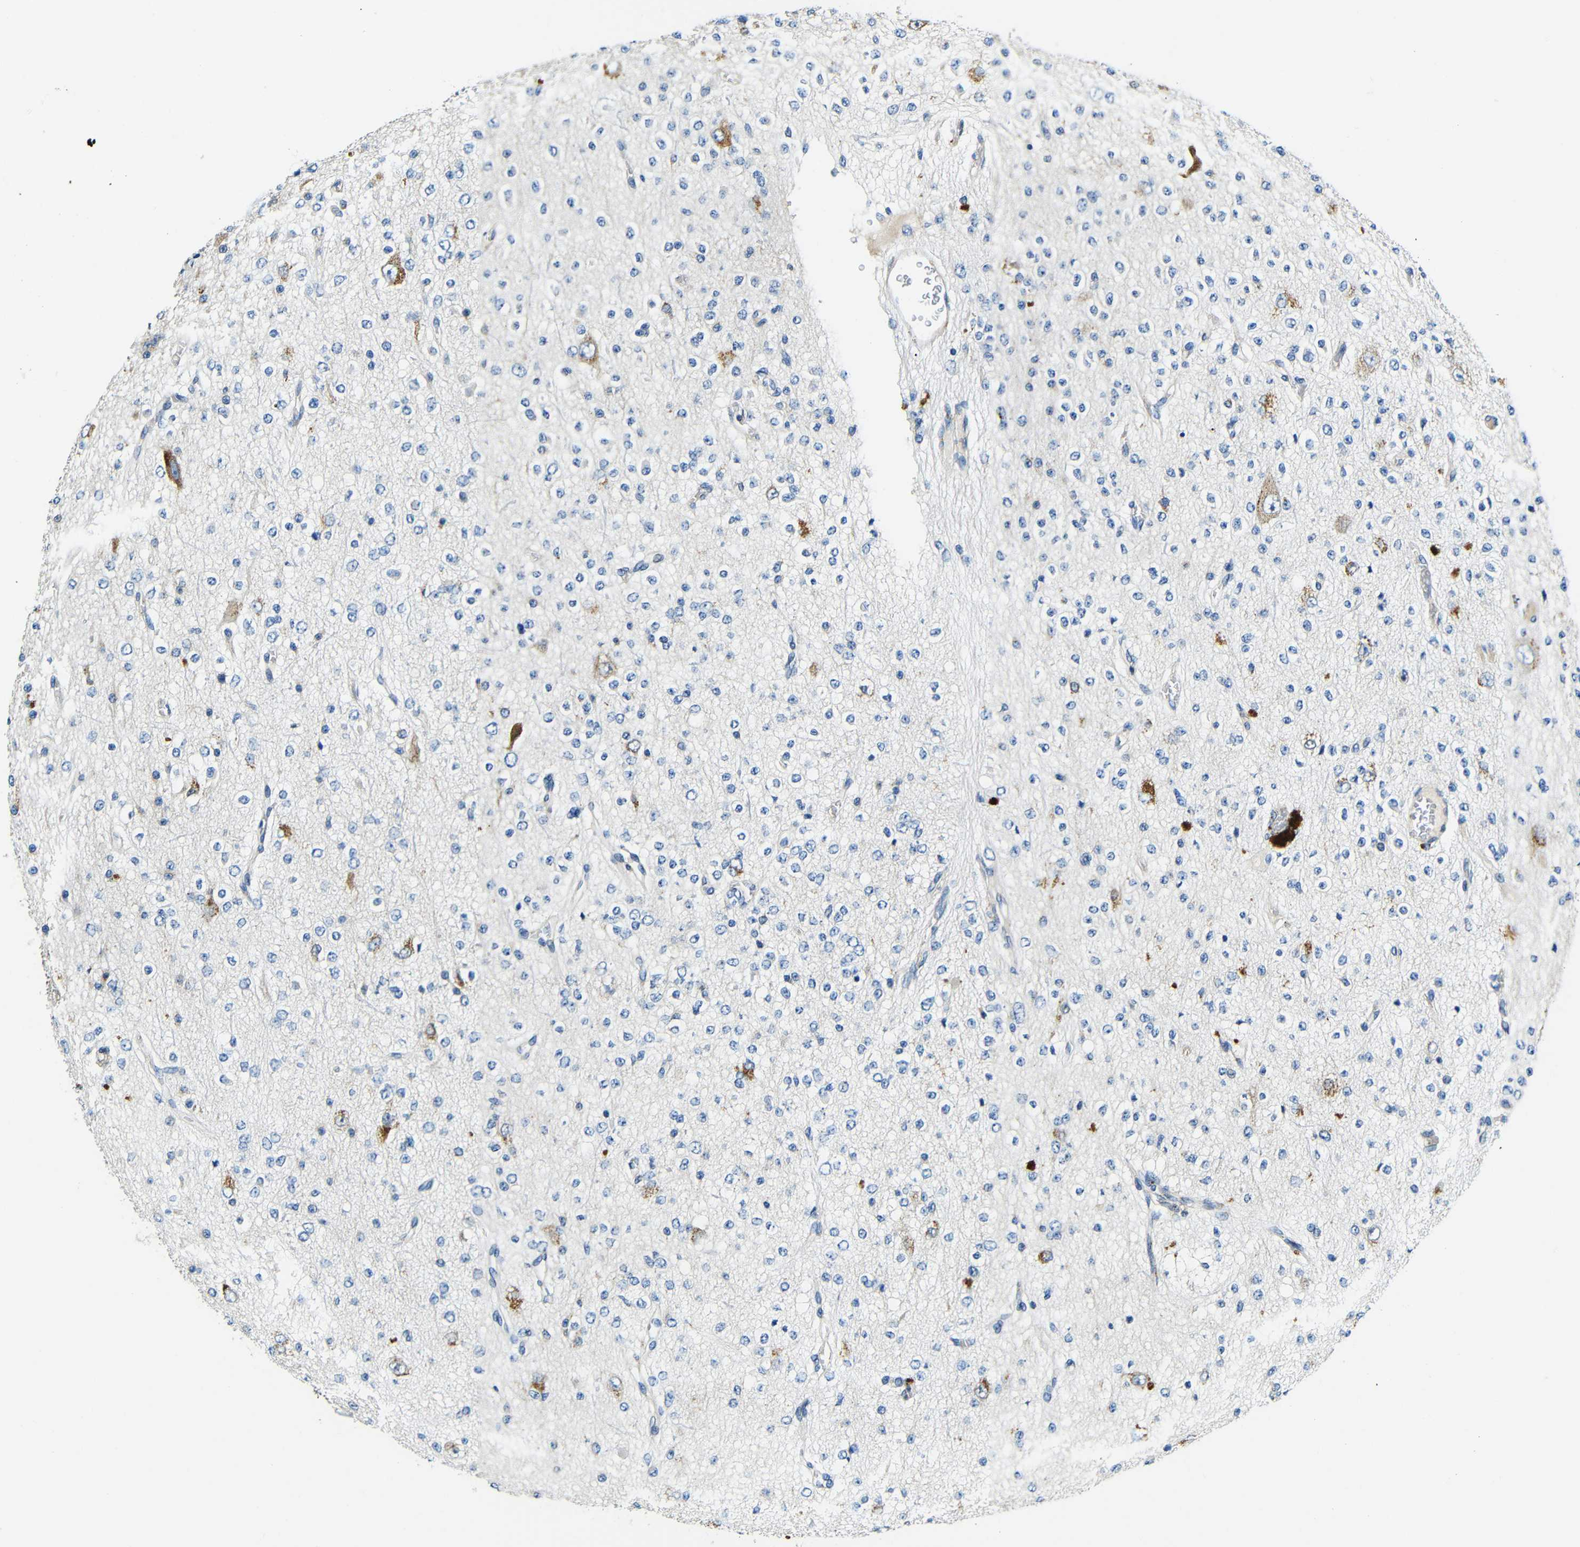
{"staining": {"intensity": "negative", "quantity": "none", "location": "none"}, "tissue": "glioma", "cell_type": "Tumor cells", "image_type": "cancer", "snomed": [{"axis": "morphology", "description": "Glioma, malignant, Low grade"}, {"axis": "topography", "description": "Brain"}], "caption": "A histopathology image of glioma stained for a protein exhibits no brown staining in tumor cells.", "gene": "USO1", "patient": {"sex": "male", "age": 38}}